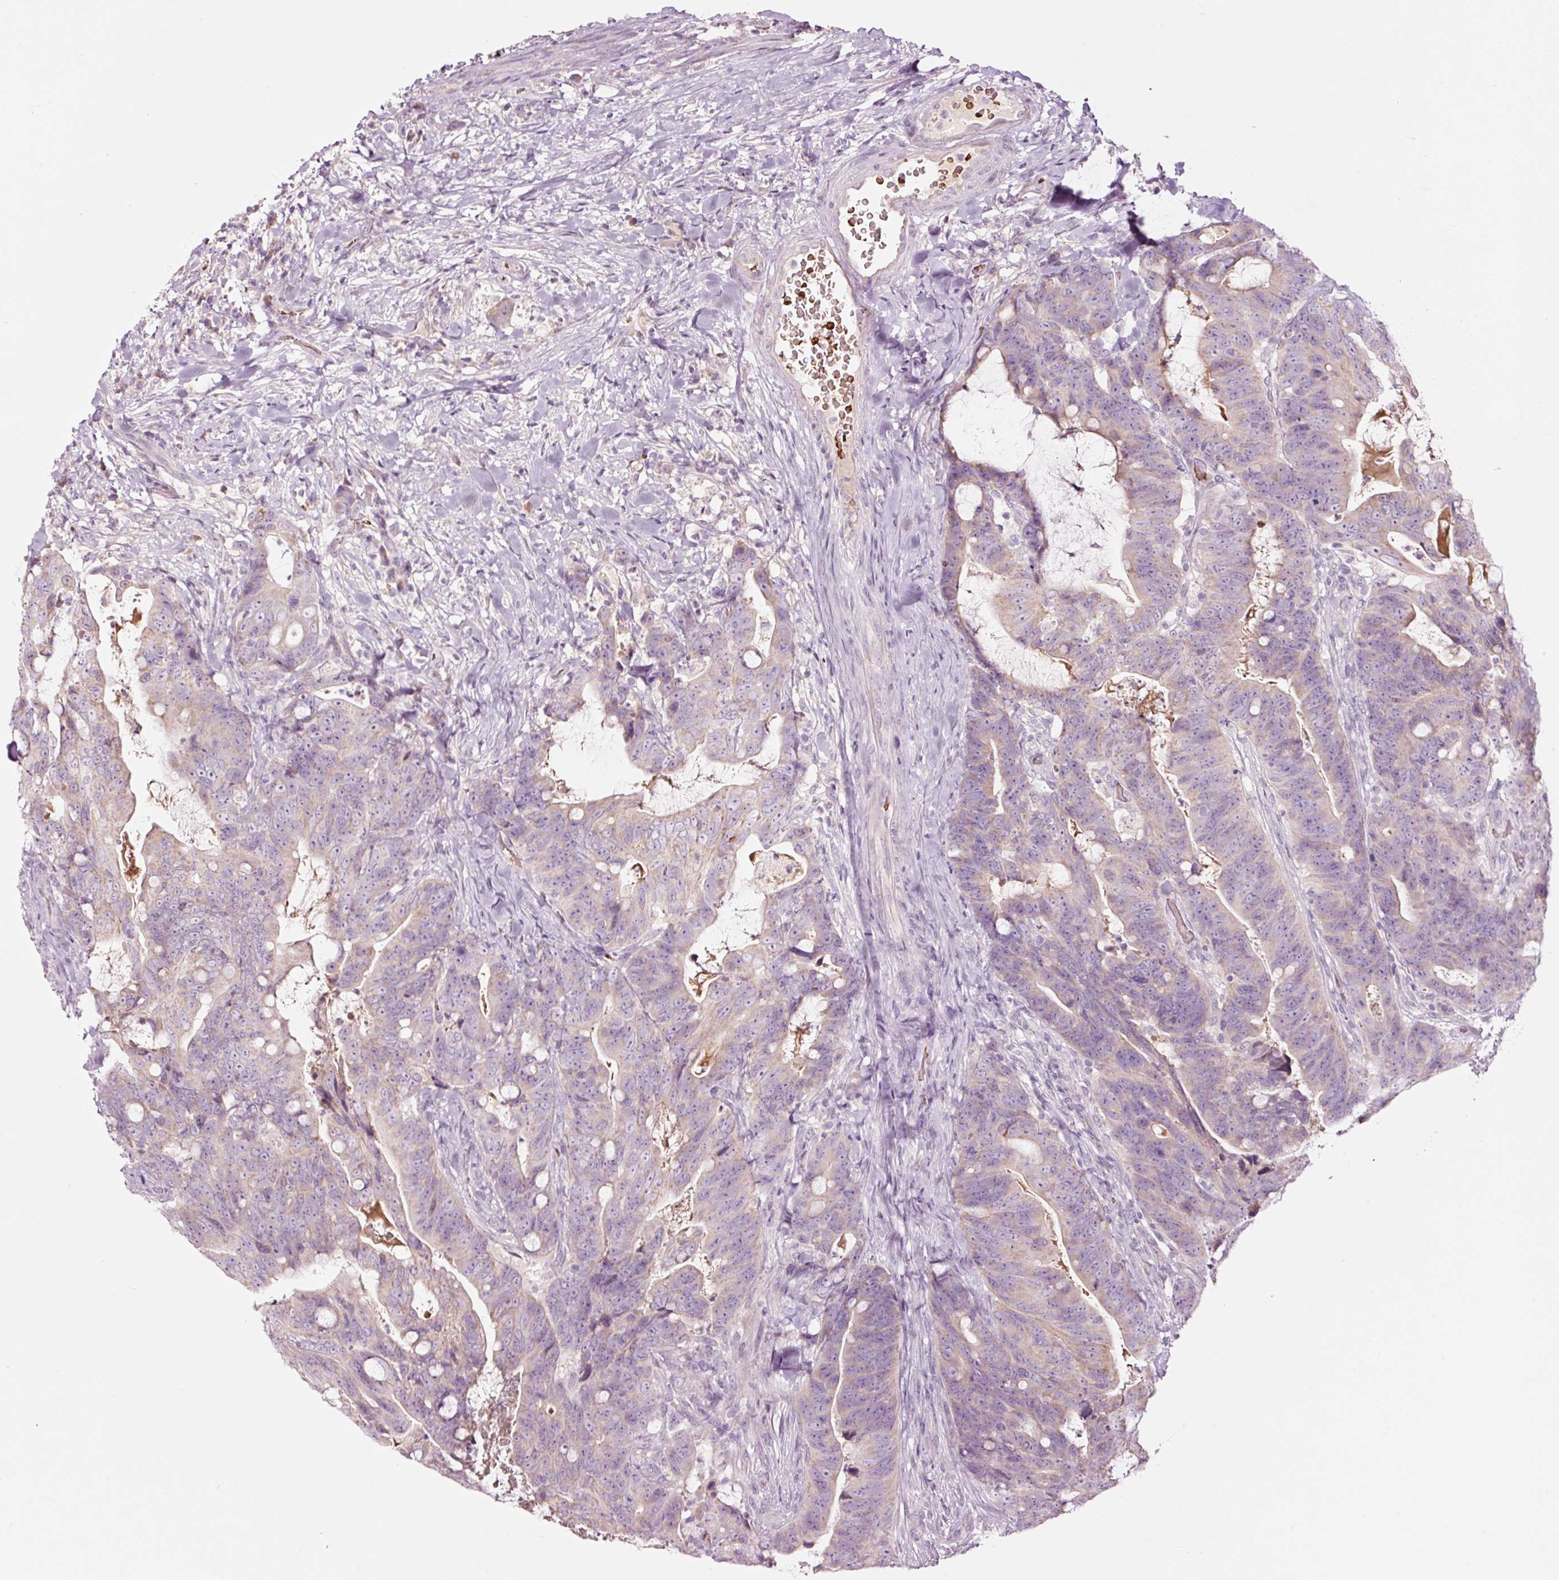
{"staining": {"intensity": "weak", "quantity": ">75%", "location": "cytoplasmic/membranous"}, "tissue": "colorectal cancer", "cell_type": "Tumor cells", "image_type": "cancer", "snomed": [{"axis": "morphology", "description": "Adenocarcinoma, NOS"}, {"axis": "topography", "description": "Colon"}], "caption": "Immunohistochemistry image of human adenocarcinoma (colorectal) stained for a protein (brown), which exhibits low levels of weak cytoplasmic/membranous positivity in about >75% of tumor cells.", "gene": "LDHAL6B", "patient": {"sex": "female", "age": 82}}